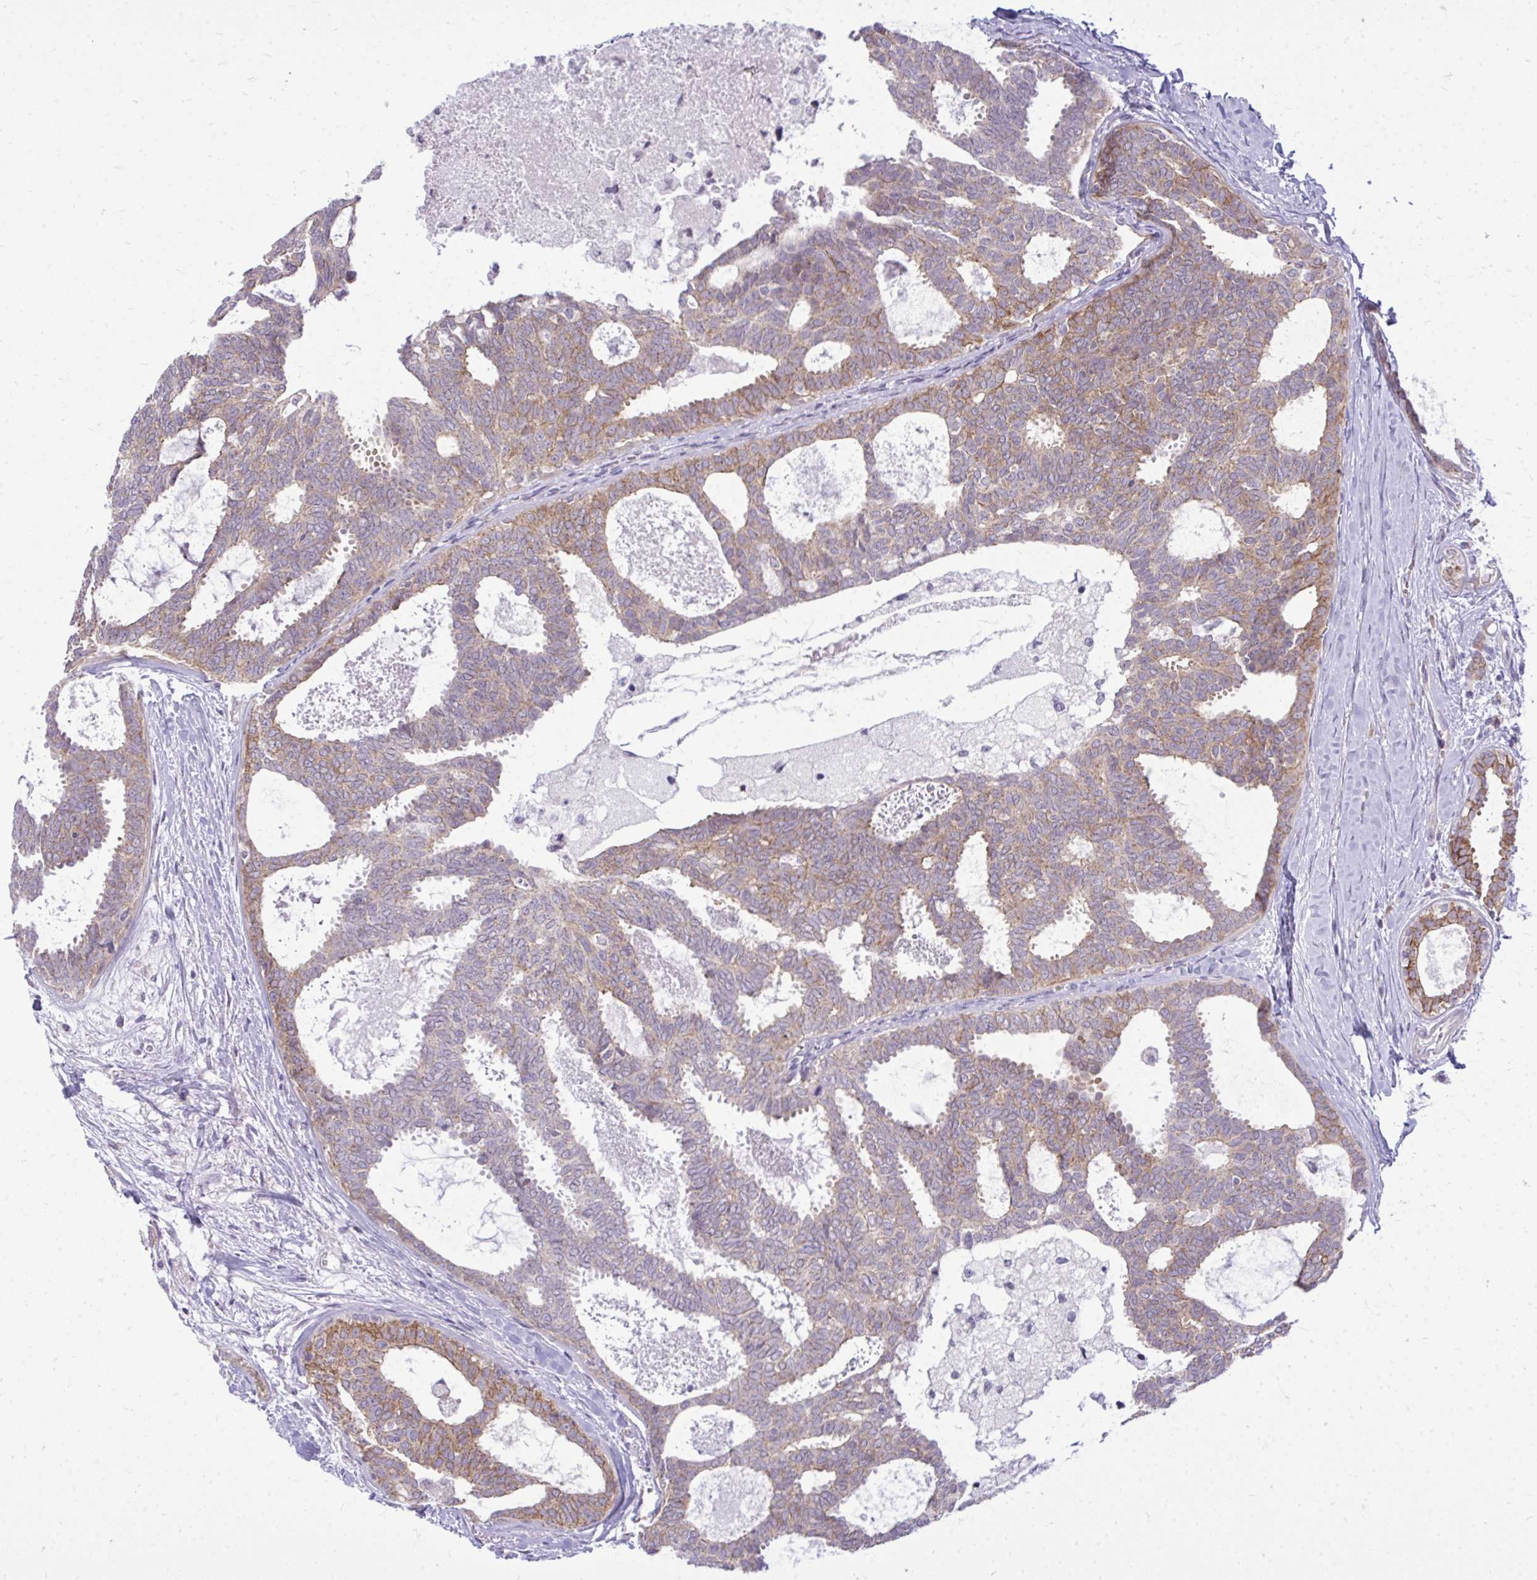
{"staining": {"intensity": "moderate", "quantity": "<25%", "location": "cytoplasmic/membranous"}, "tissue": "breast cancer", "cell_type": "Tumor cells", "image_type": "cancer", "snomed": [{"axis": "morphology", "description": "Intraductal carcinoma, in situ"}, {"axis": "morphology", "description": "Duct carcinoma"}, {"axis": "morphology", "description": "Lobular carcinoma, in situ"}, {"axis": "topography", "description": "Breast"}], "caption": "Tumor cells reveal low levels of moderate cytoplasmic/membranous expression in about <25% of cells in breast intraductal carcinoma,  in situ.", "gene": "SPTBN2", "patient": {"sex": "female", "age": 44}}